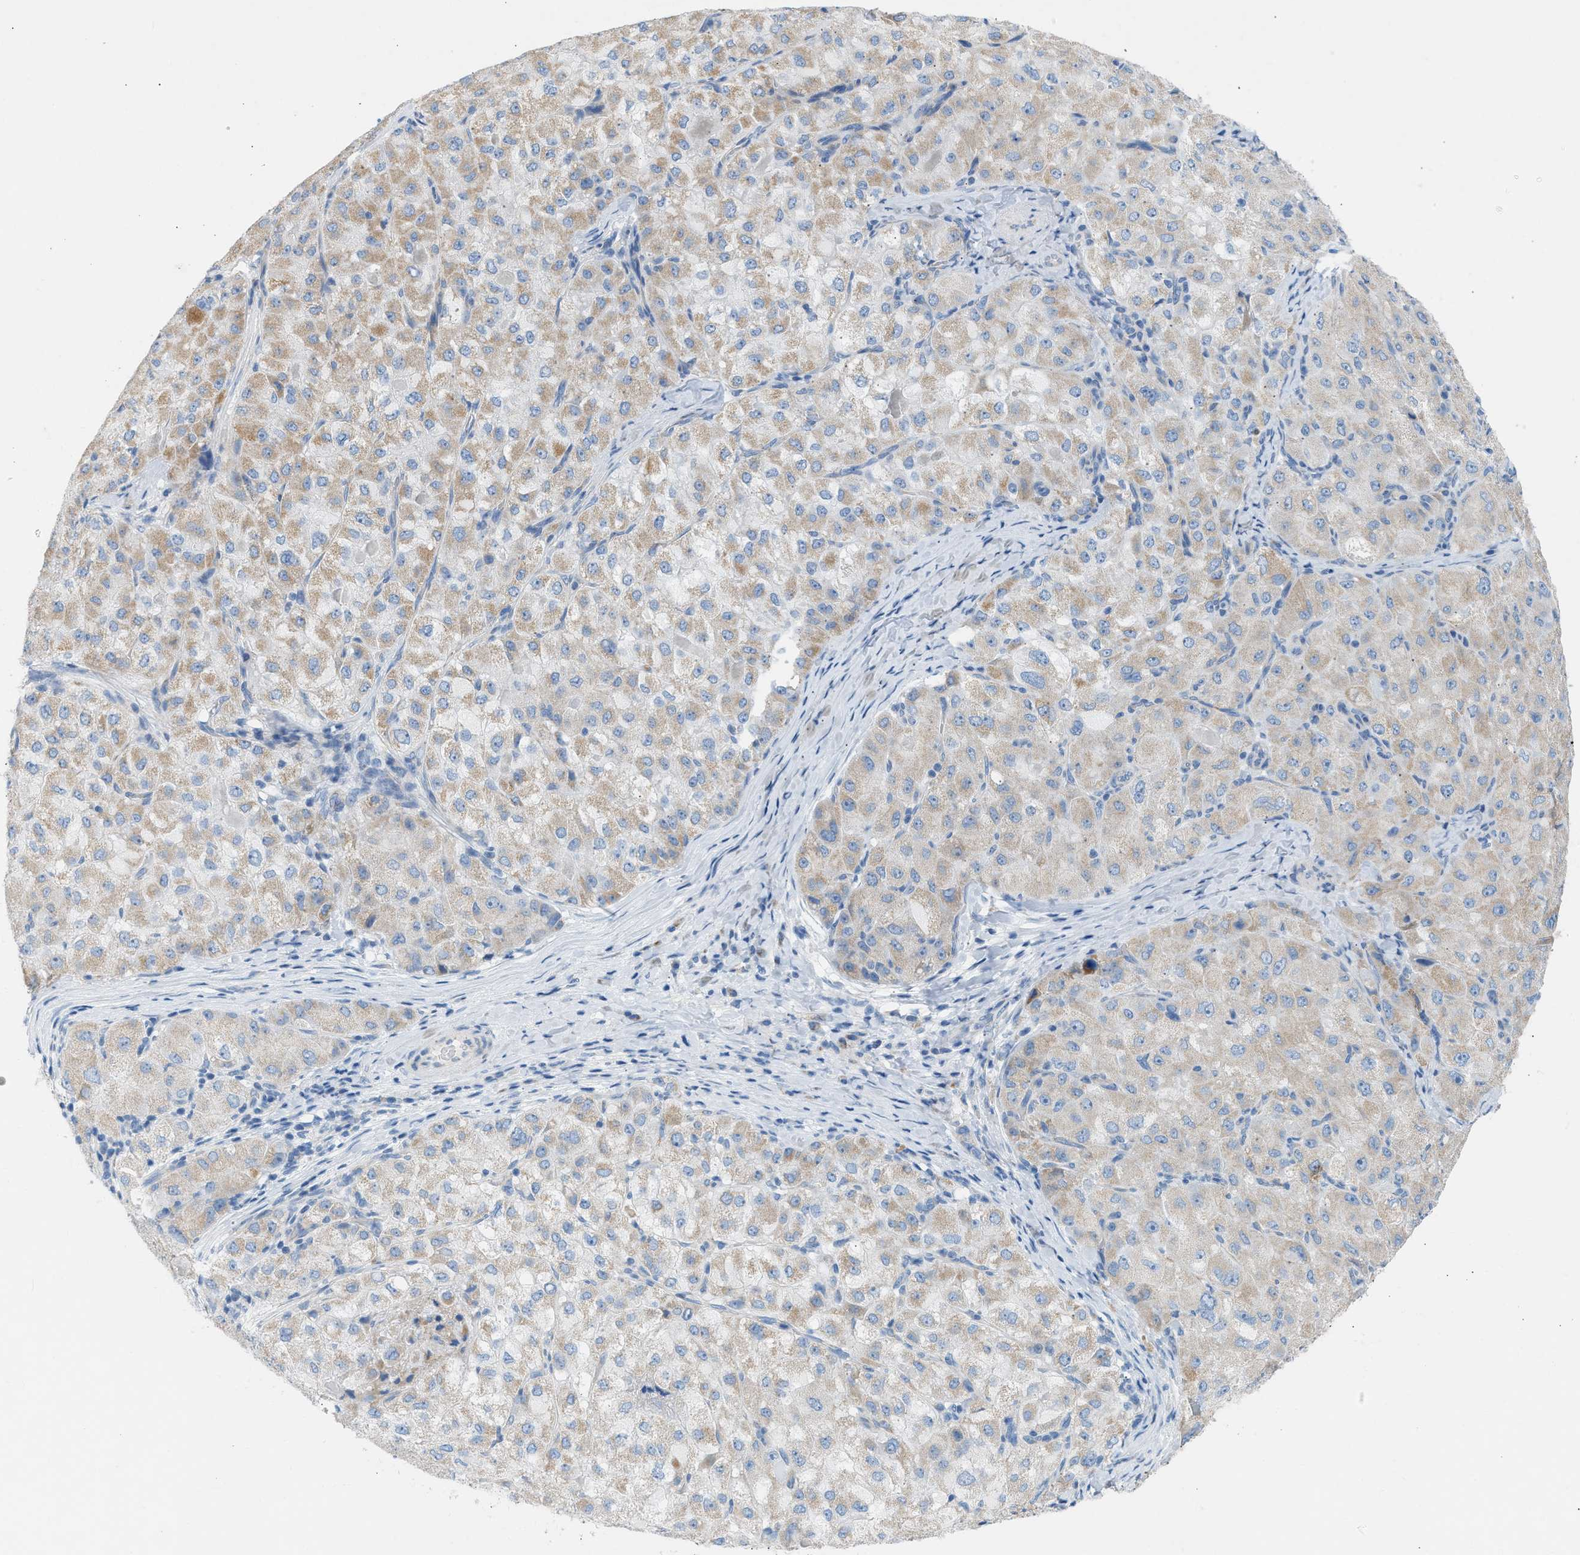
{"staining": {"intensity": "weak", "quantity": "25%-75%", "location": "cytoplasmic/membranous"}, "tissue": "liver cancer", "cell_type": "Tumor cells", "image_type": "cancer", "snomed": [{"axis": "morphology", "description": "Carcinoma, Hepatocellular, NOS"}, {"axis": "topography", "description": "Liver"}], "caption": "Human liver cancer stained with a brown dye displays weak cytoplasmic/membranous positive expression in about 25%-75% of tumor cells.", "gene": "NDUFS8", "patient": {"sex": "male", "age": 80}}